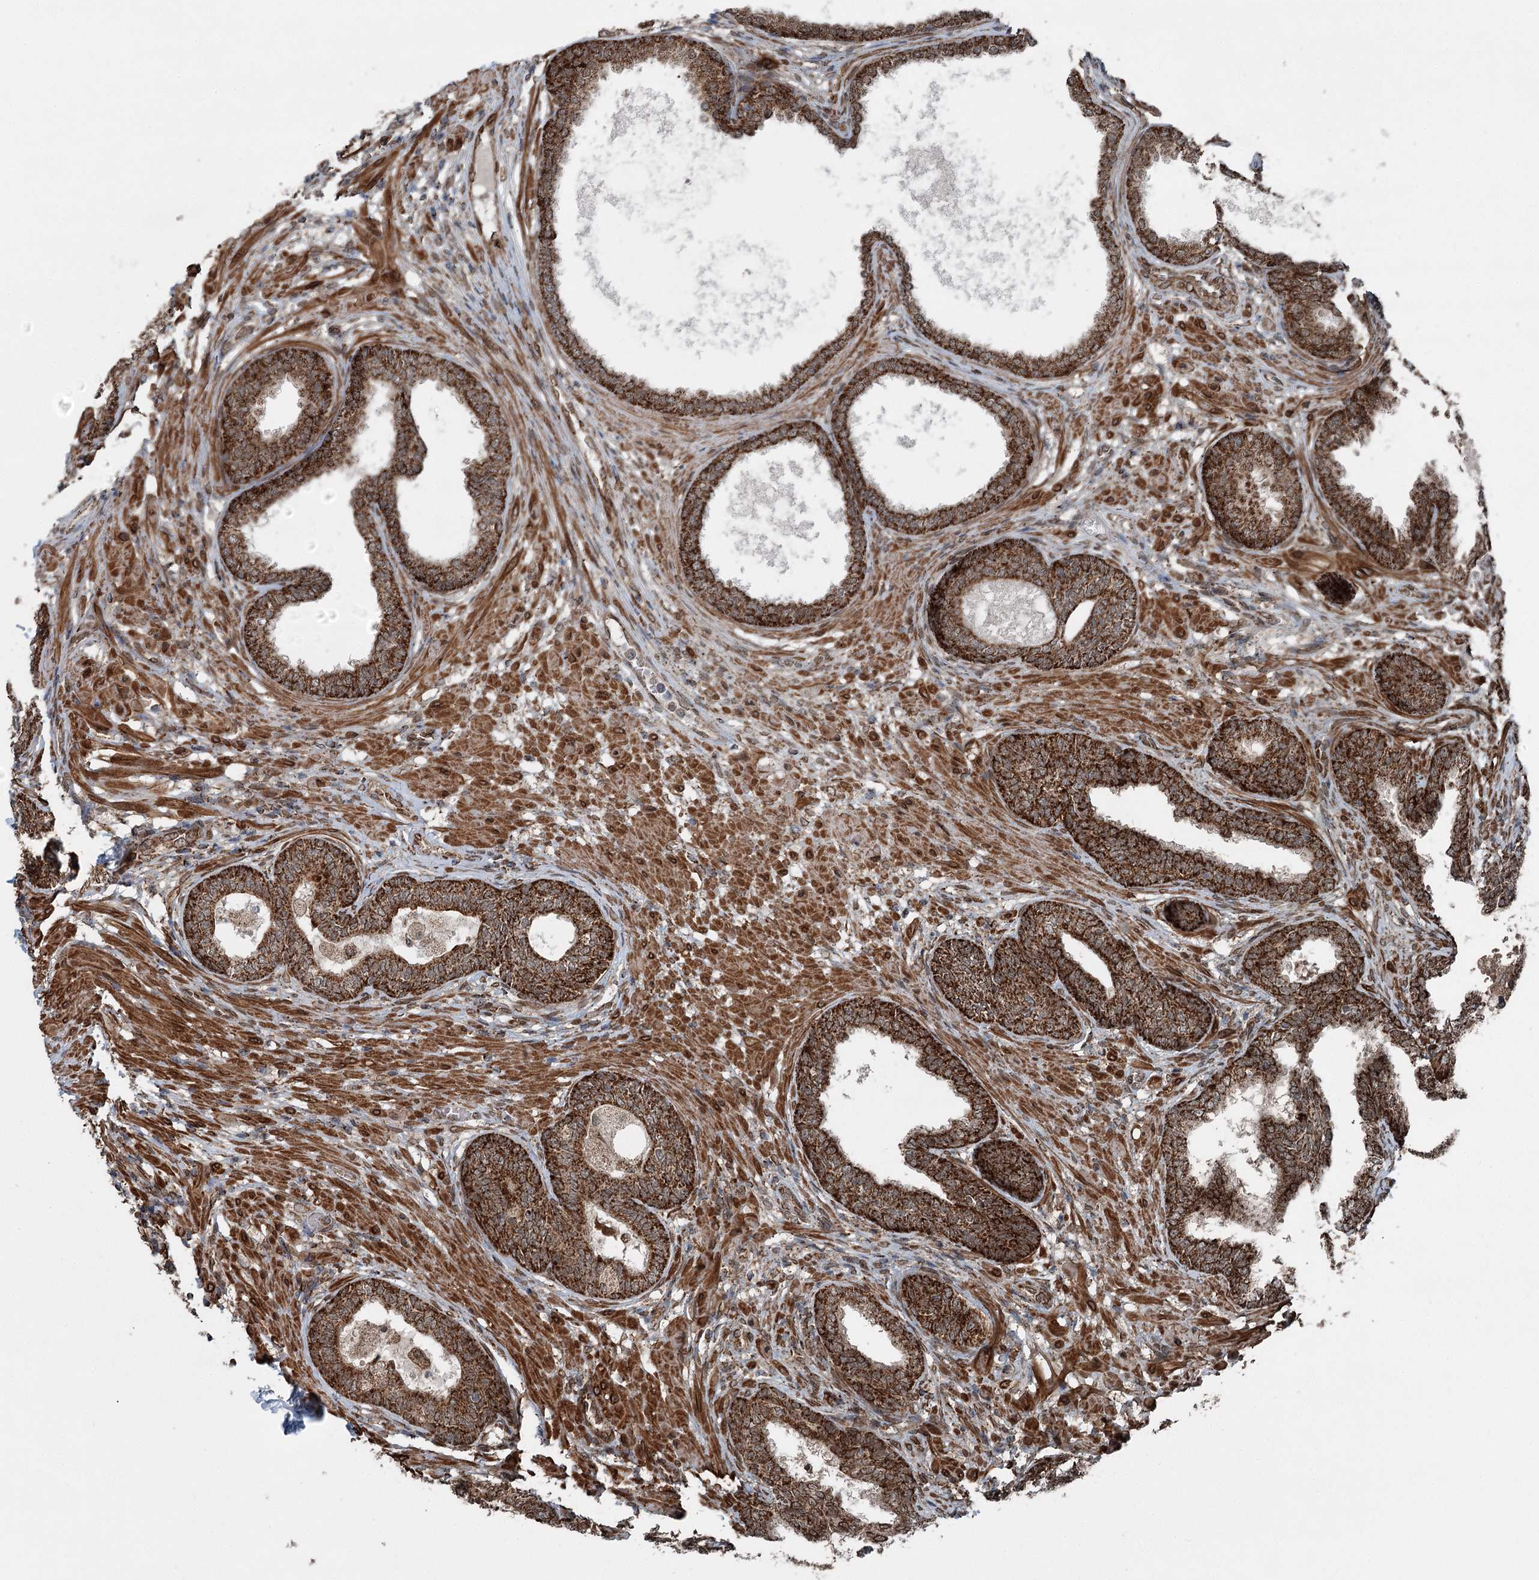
{"staining": {"intensity": "strong", "quantity": ">75%", "location": "cytoplasmic/membranous"}, "tissue": "prostate", "cell_type": "Glandular cells", "image_type": "normal", "snomed": [{"axis": "morphology", "description": "Normal tissue, NOS"}, {"axis": "topography", "description": "Prostate"}], "caption": "An image showing strong cytoplasmic/membranous staining in about >75% of glandular cells in benign prostate, as visualized by brown immunohistochemical staining.", "gene": "BCKDHA", "patient": {"sex": "male", "age": 76}}